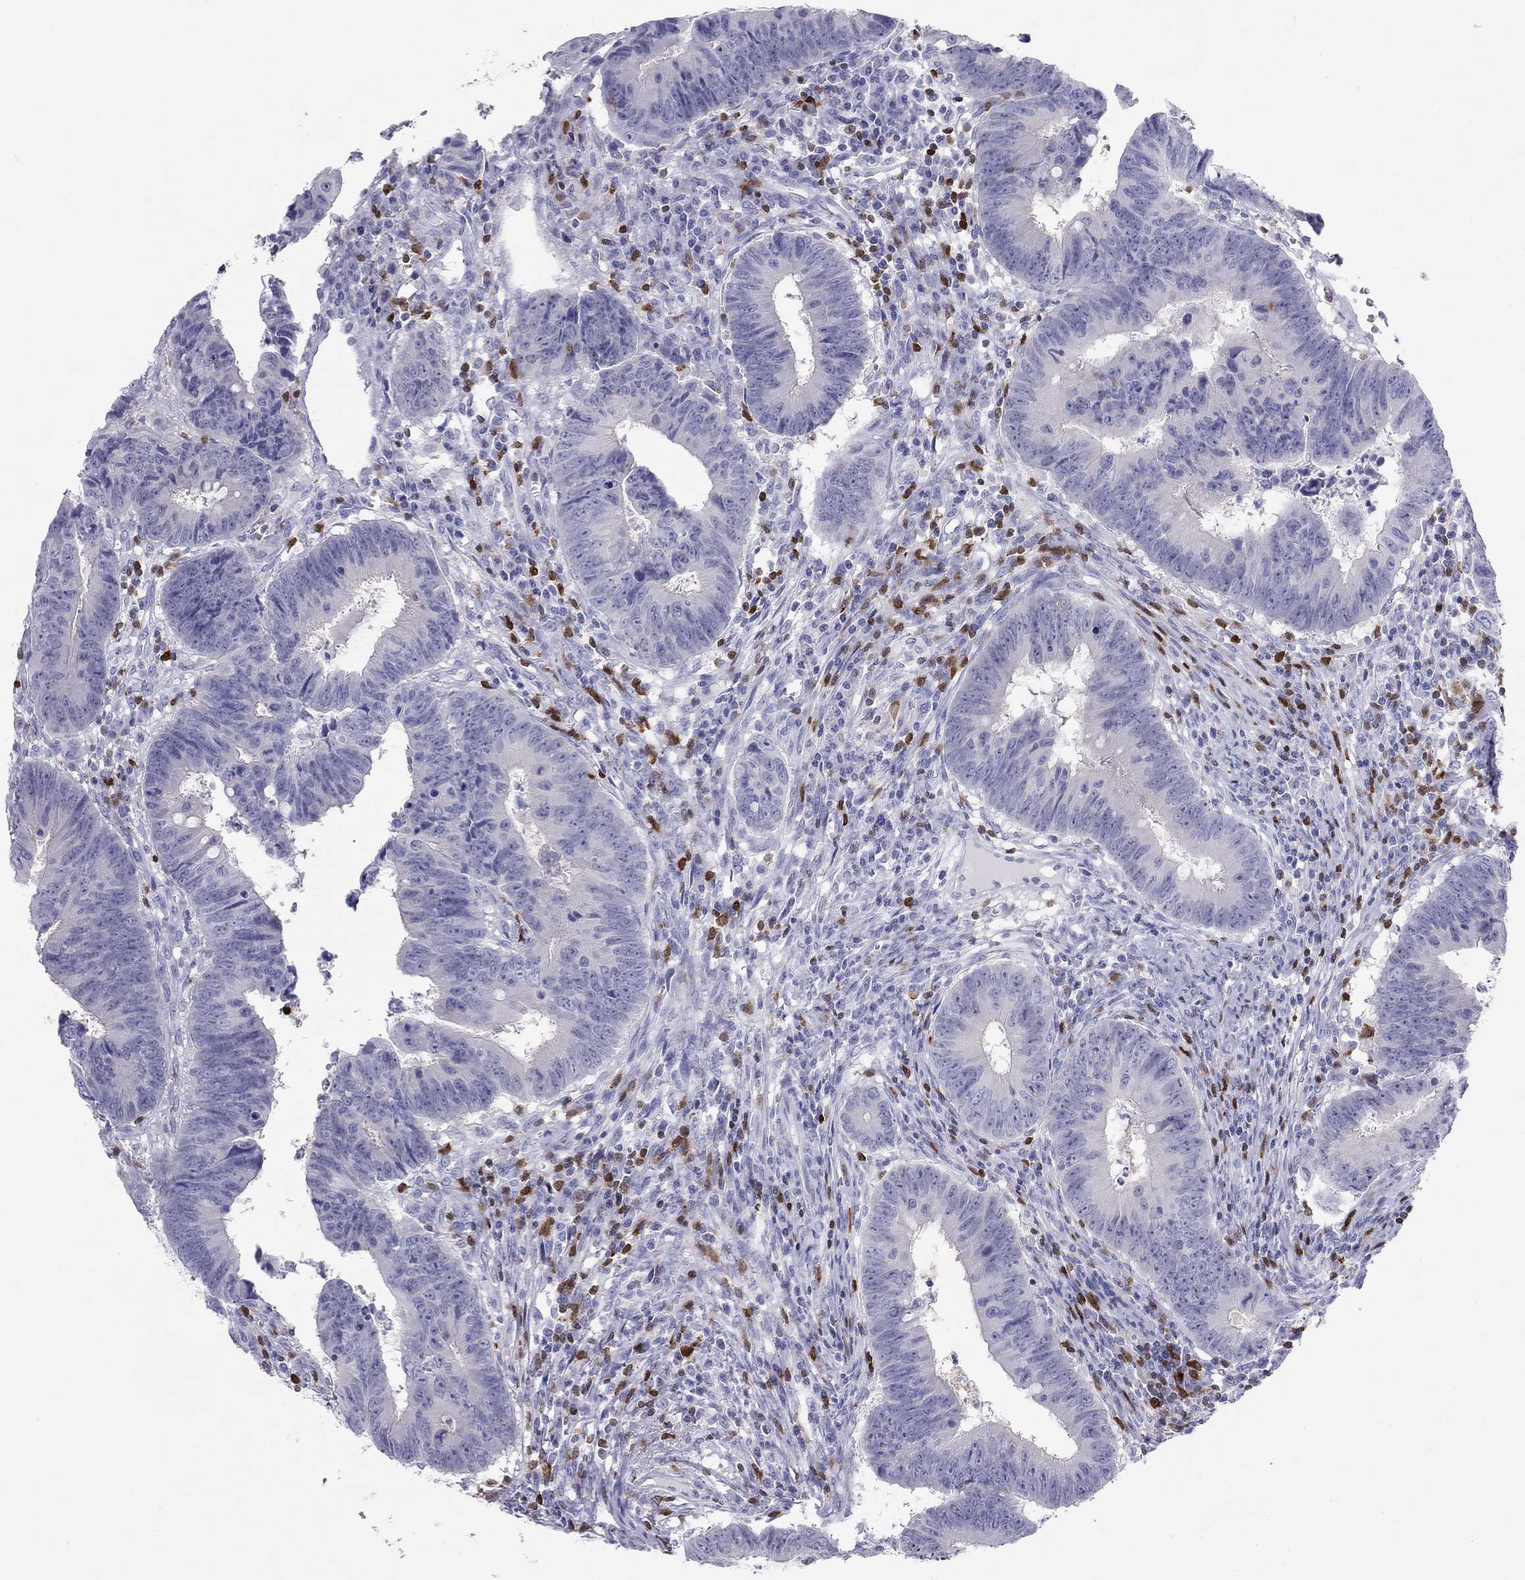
{"staining": {"intensity": "negative", "quantity": "none", "location": "none"}, "tissue": "colorectal cancer", "cell_type": "Tumor cells", "image_type": "cancer", "snomed": [{"axis": "morphology", "description": "Adenocarcinoma, NOS"}, {"axis": "topography", "description": "Colon"}], "caption": "Immunohistochemistry of colorectal cancer (adenocarcinoma) demonstrates no staining in tumor cells.", "gene": "SH2D2A", "patient": {"sex": "female", "age": 87}}